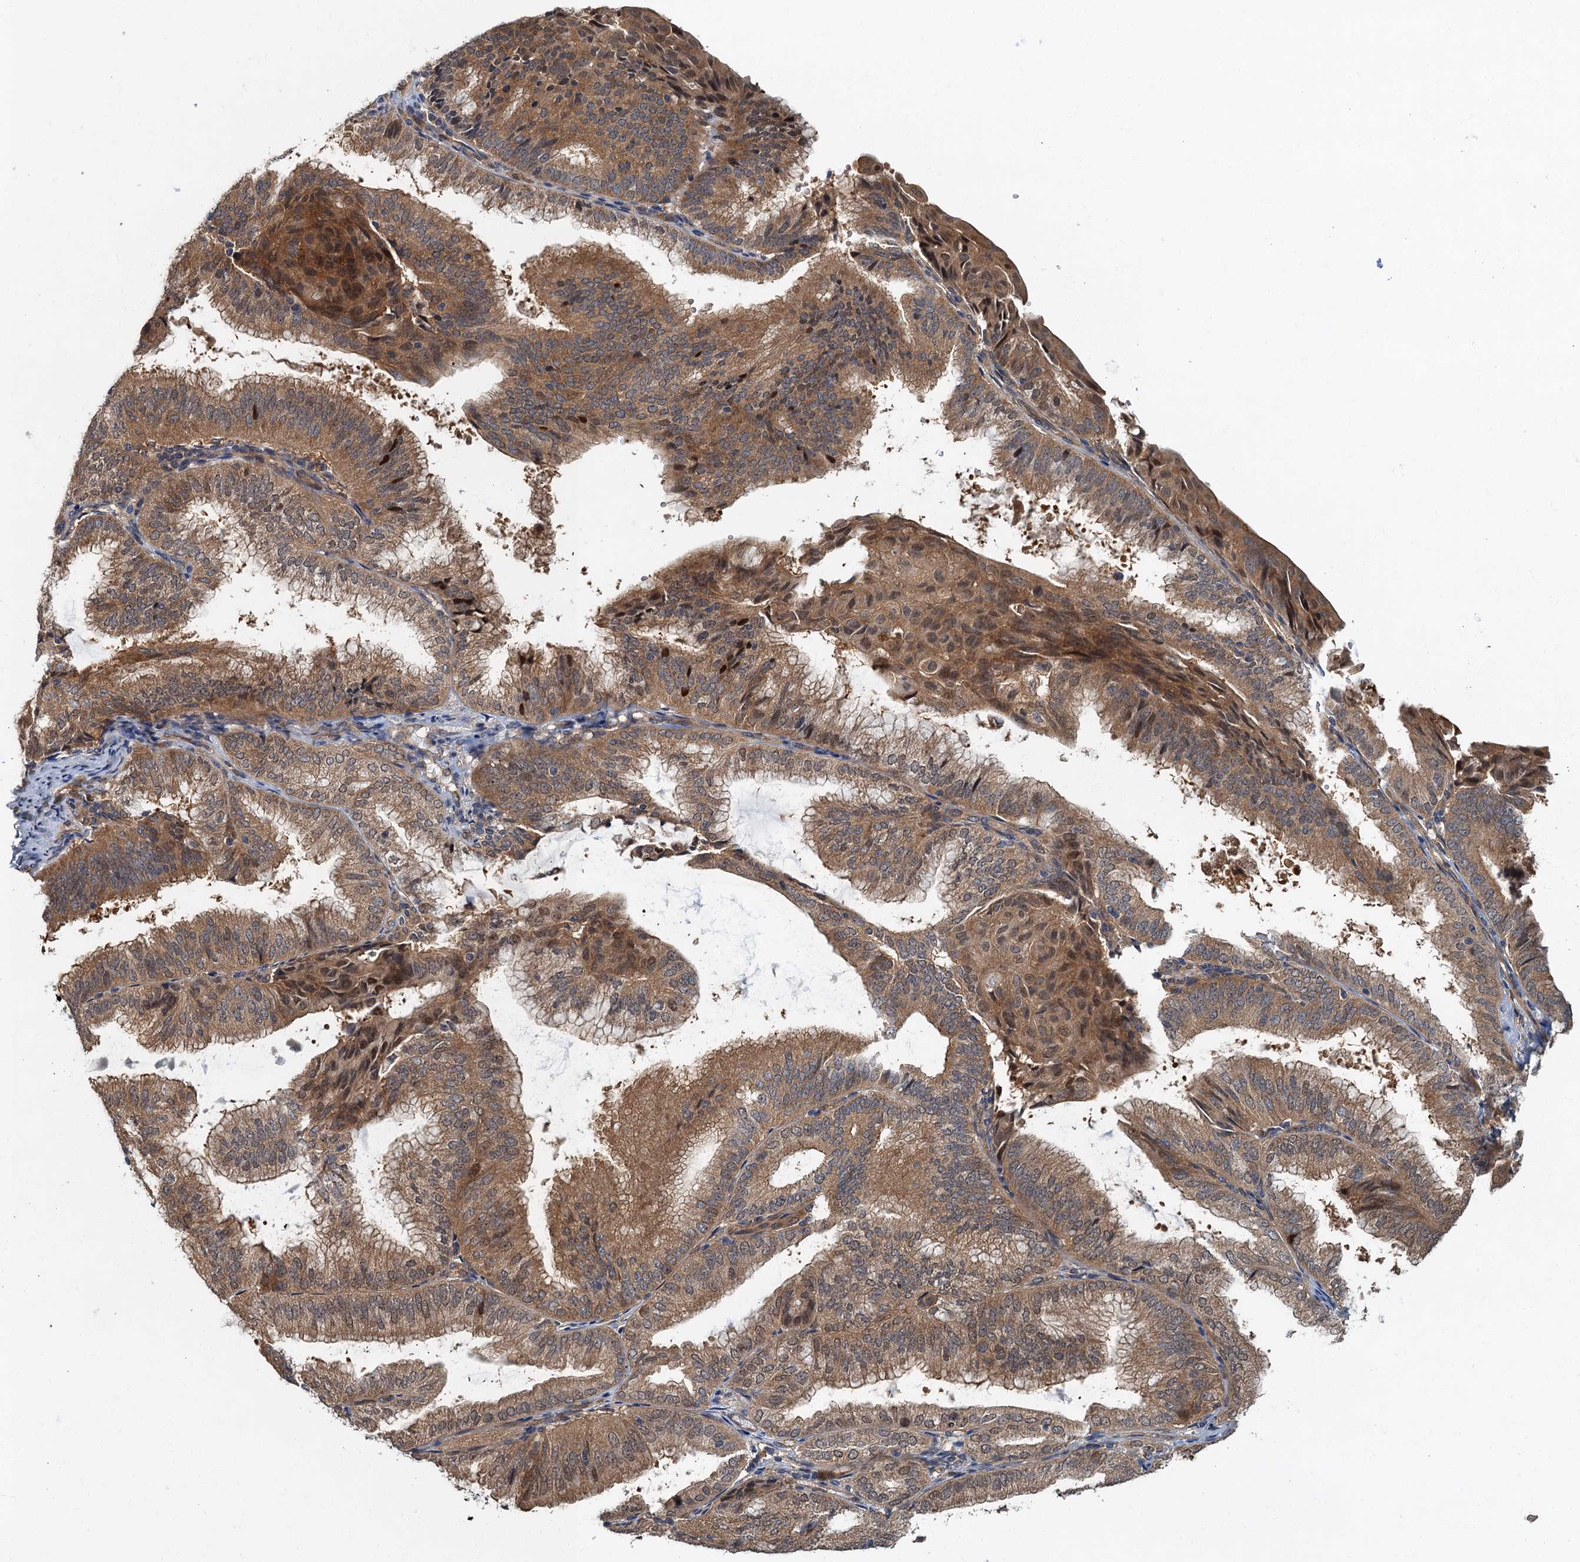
{"staining": {"intensity": "moderate", "quantity": ">75%", "location": "cytoplasmic/membranous,nuclear"}, "tissue": "endometrial cancer", "cell_type": "Tumor cells", "image_type": "cancer", "snomed": [{"axis": "morphology", "description": "Adenocarcinoma, NOS"}, {"axis": "topography", "description": "Endometrium"}], "caption": "A high-resolution micrograph shows immunohistochemistry (IHC) staining of adenocarcinoma (endometrial), which shows moderate cytoplasmic/membranous and nuclear expression in approximately >75% of tumor cells.", "gene": "TBCK", "patient": {"sex": "female", "age": 49}}